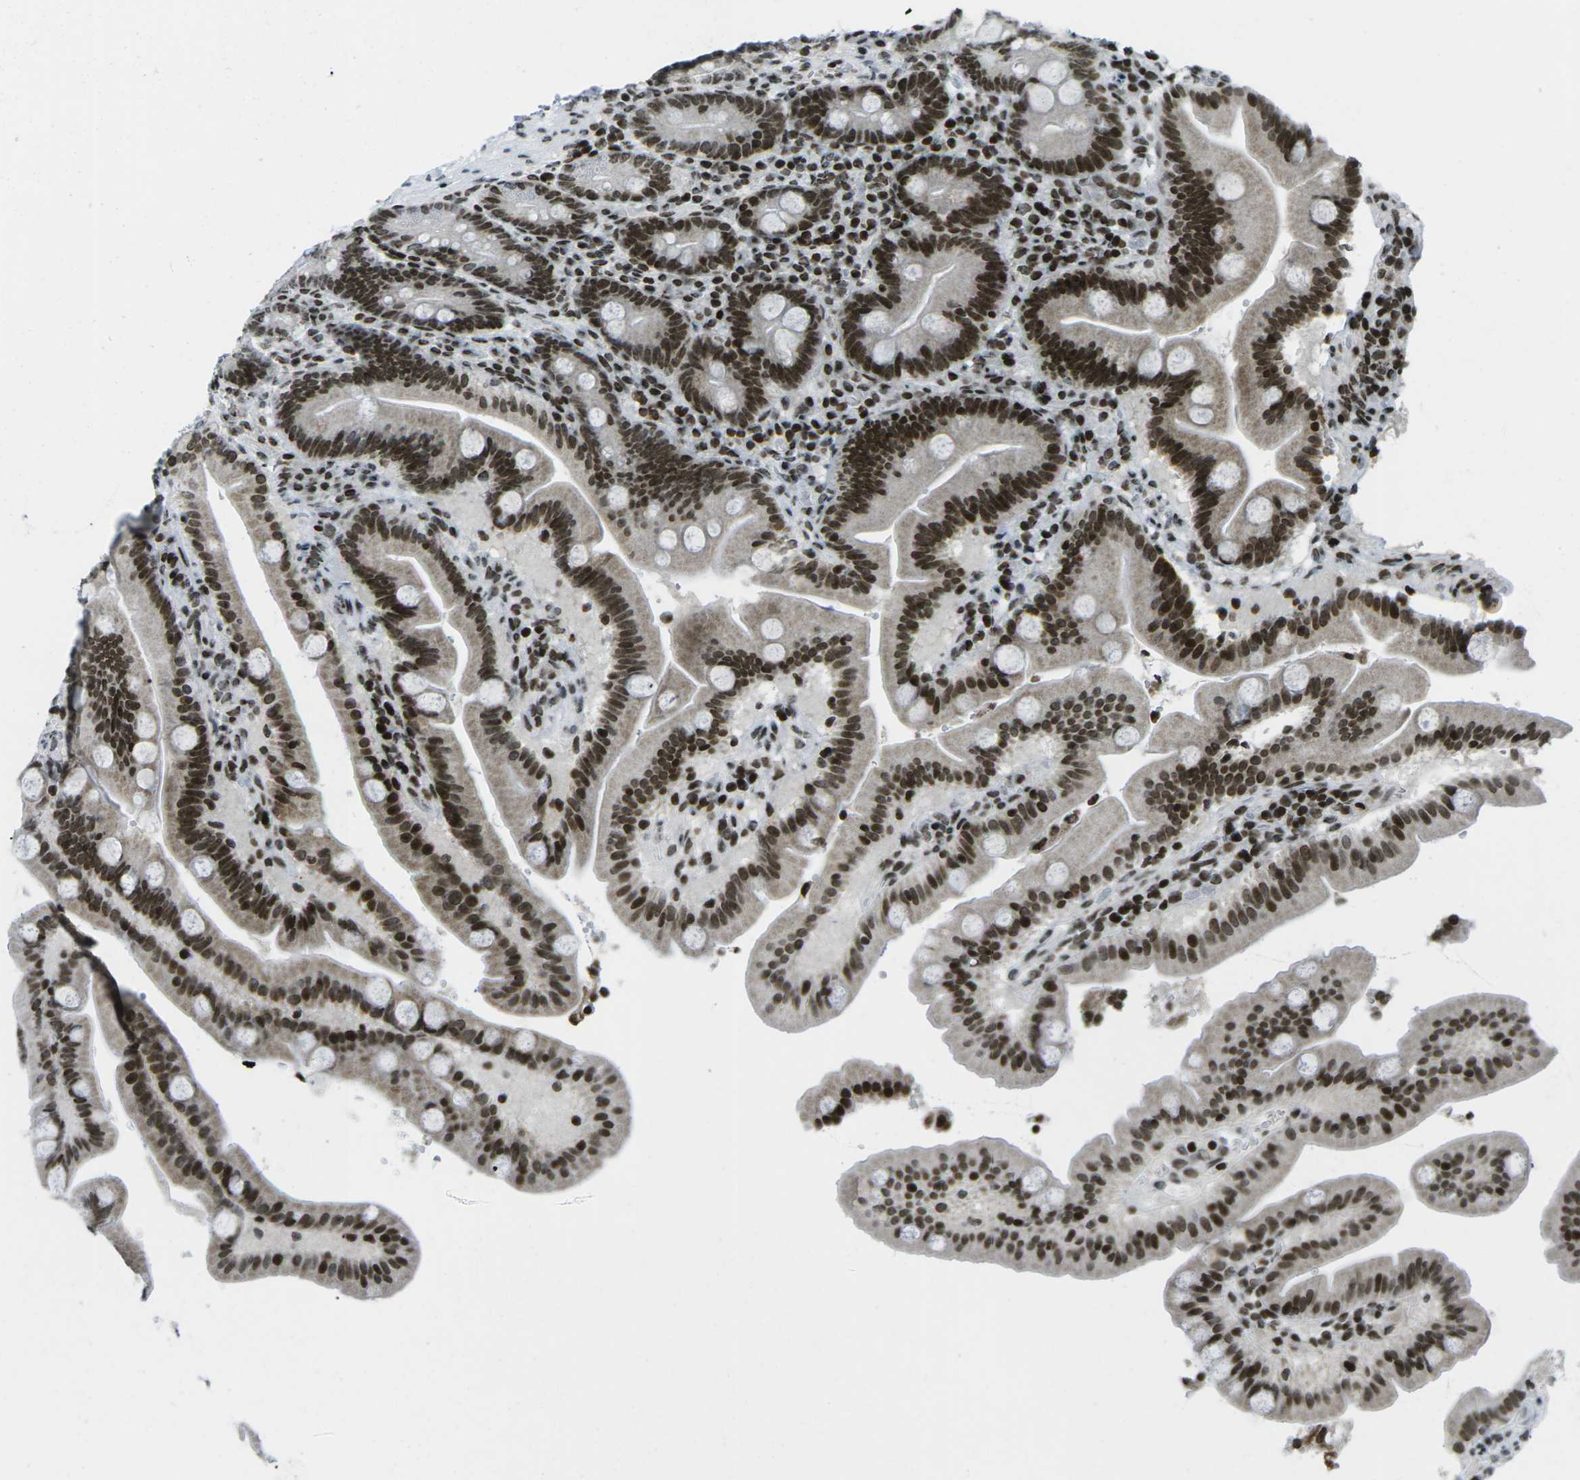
{"staining": {"intensity": "strong", "quantity": ">75%", "location": "cytoplasmic/membranous,nuclear"}, "tissue": "duodenum", "cell_type": "Glandular cells", "image_type": "normal", "snomed": [{"axis": "morphology", "description": "Normal tissue, NOS"}, {"axis": "topography", "description": "Duodenum"}], "caption": "Immunohistochemical staining of normal human duodenum shows high levels of strong cytoplasmic/membranous,nuclear staining in about >75% of glandular cells. (DAB IHC, brown staining for protein, blue staining for nuclei).", "gene": "EME1", "patient": {"sex": "male", "age": 54}}